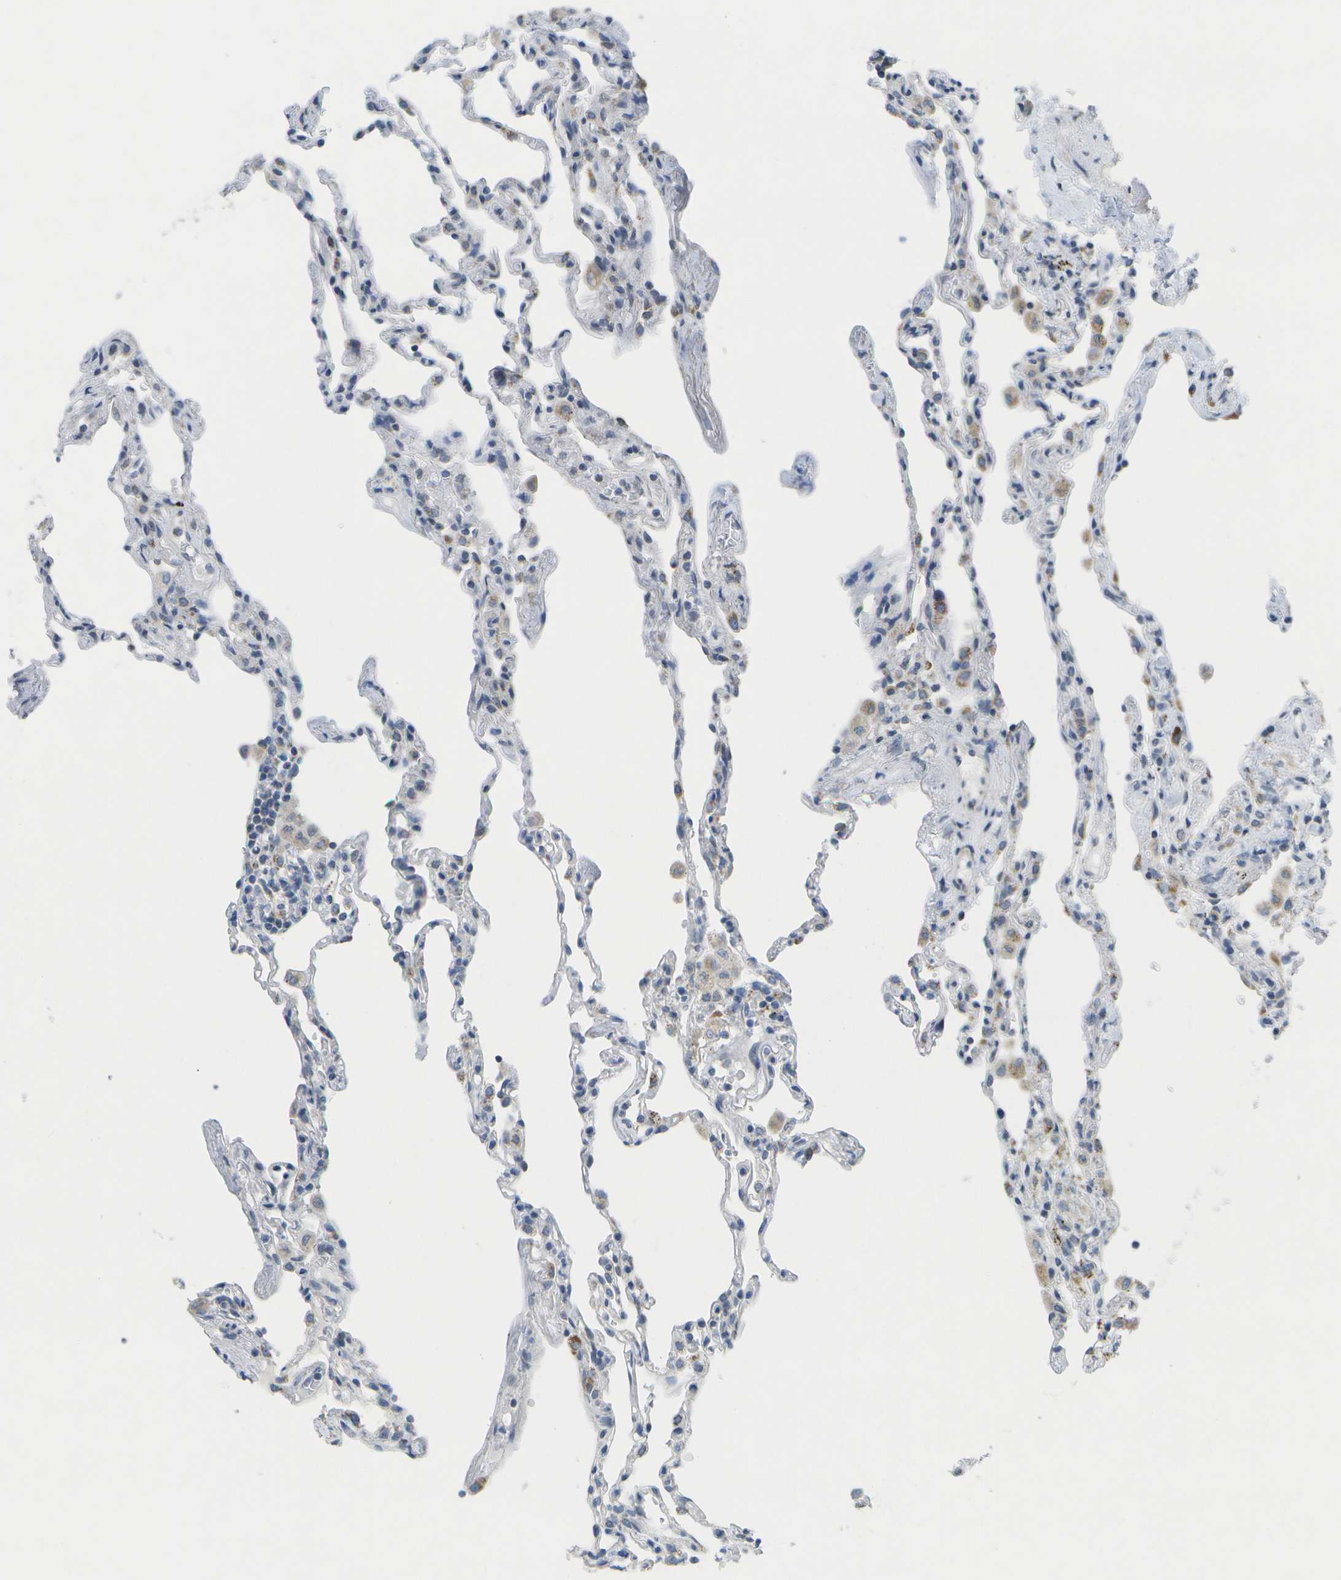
{"staining": {"intensity": "moderate", "quantity": "<25%", "location": "cytoplasmic/membranous"}, "tissue": "lung", "cell_type": "Alveolar cells", "image_type": "normal", "snomed": [{"axis": "morphology", "description": "Normal tissue, NOS"}, {"axis": "topography", "description": "Lung"}], "caption": "Immunohistochemical staining of normal human lung shows <25% levels of moderate cytoplasmic/membranous protein staining in approximately <25% of alveolar cells. Nuclei are stained in blue.", "gene": "TMEM223", "patient": {"sex": "male", "age": 59}}